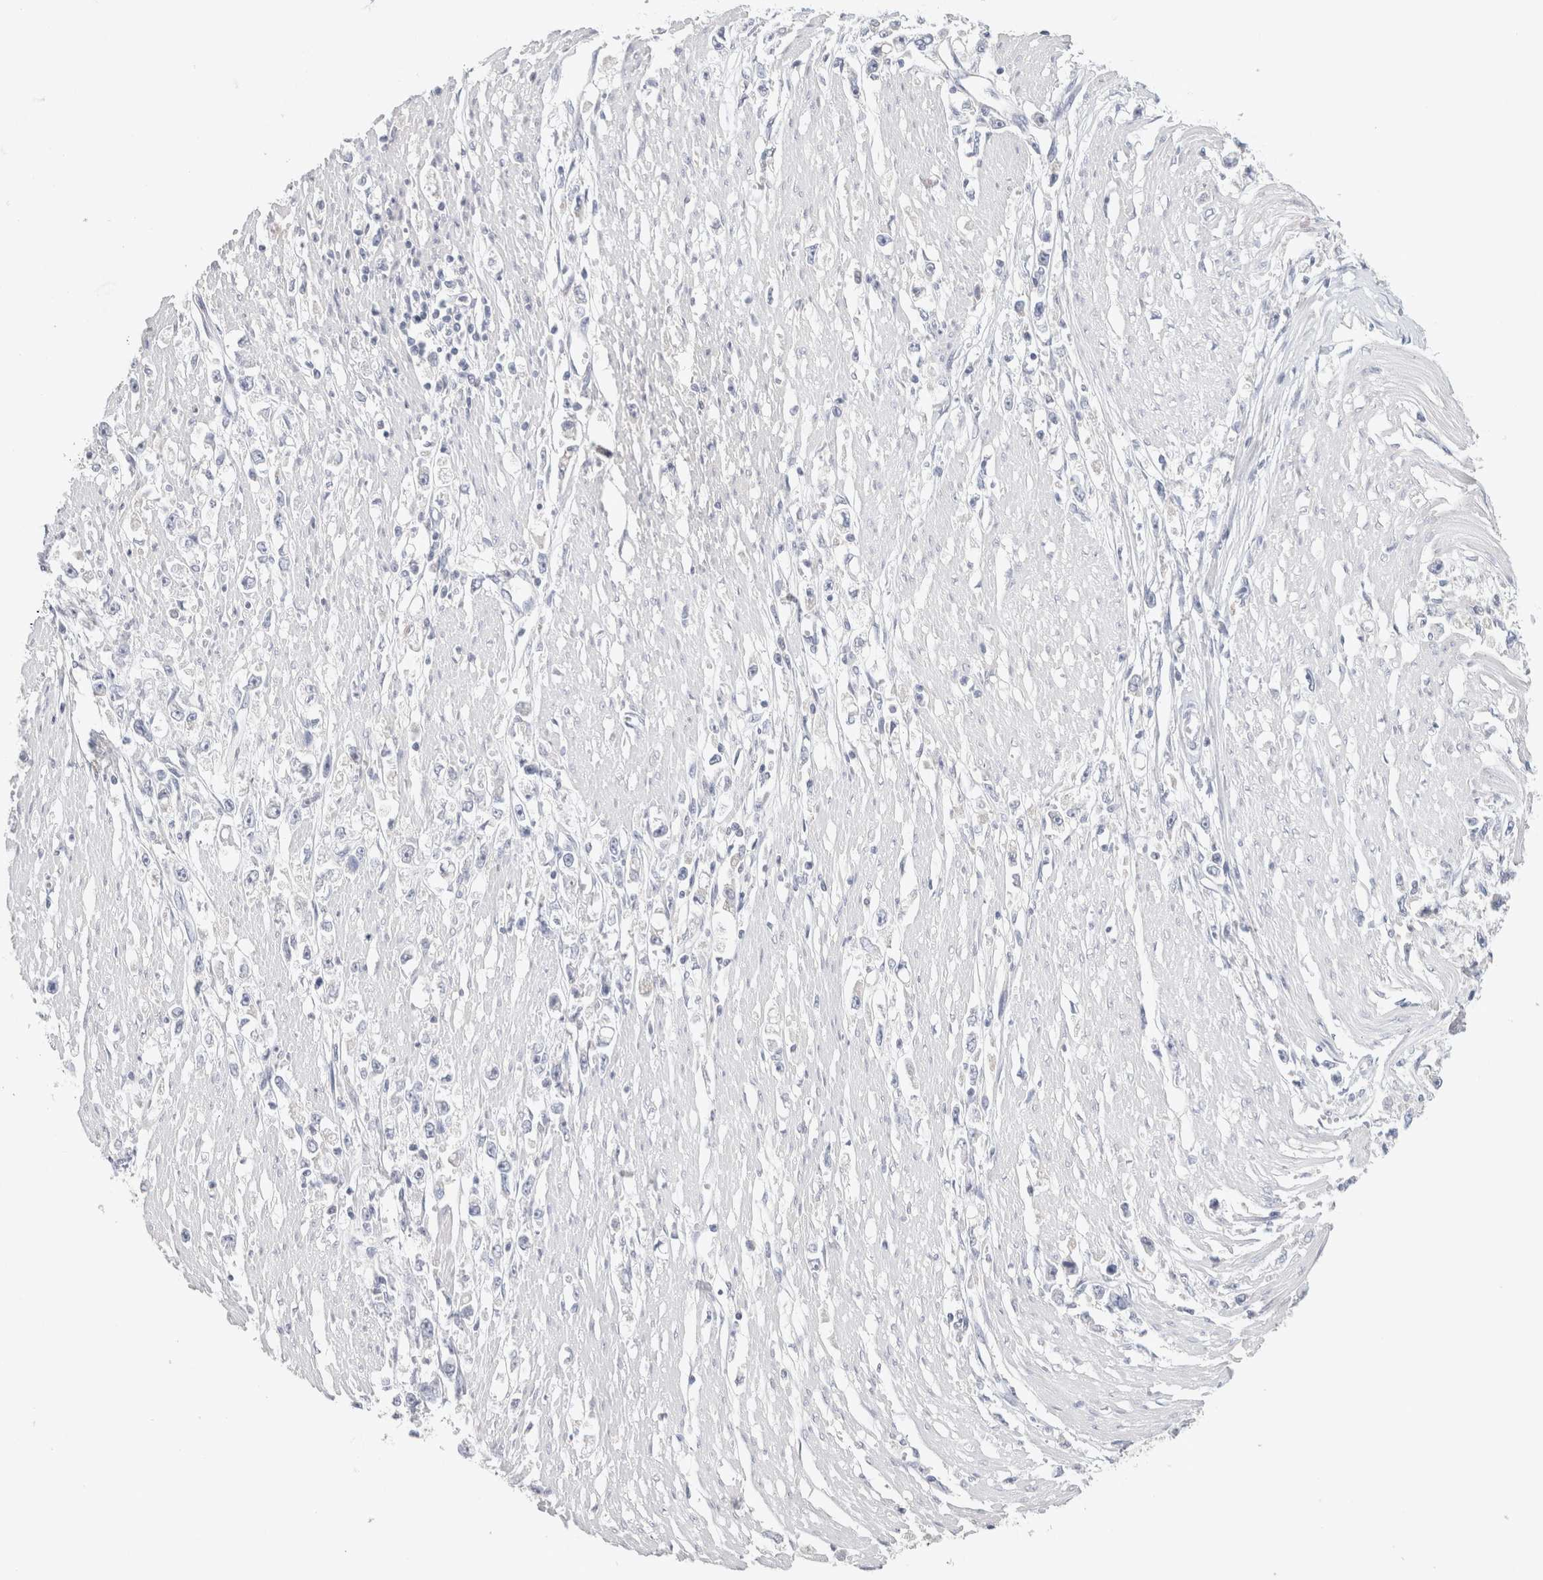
{"staining": {"intensity": "negative", "quantity": "none", "location": "none"}, "tissue": "stomach cancer", "cell_type": "Tumor cells", "image_type": "cancer", "snomed": [{"axis": "morphology", "description": "Adenocarcinoma, NOS"}, {"axis": "topography", "description": "Stomach"}], "caption": "This micrograph is of stomach cancer (adenocarcinoma) stained with IHC to label a protein in brown with the nuclei are counter-stained blue. There is no positivity in tumor cells.", "gene": "MPP2", "patient": {"sex": "female", "age": 59}}